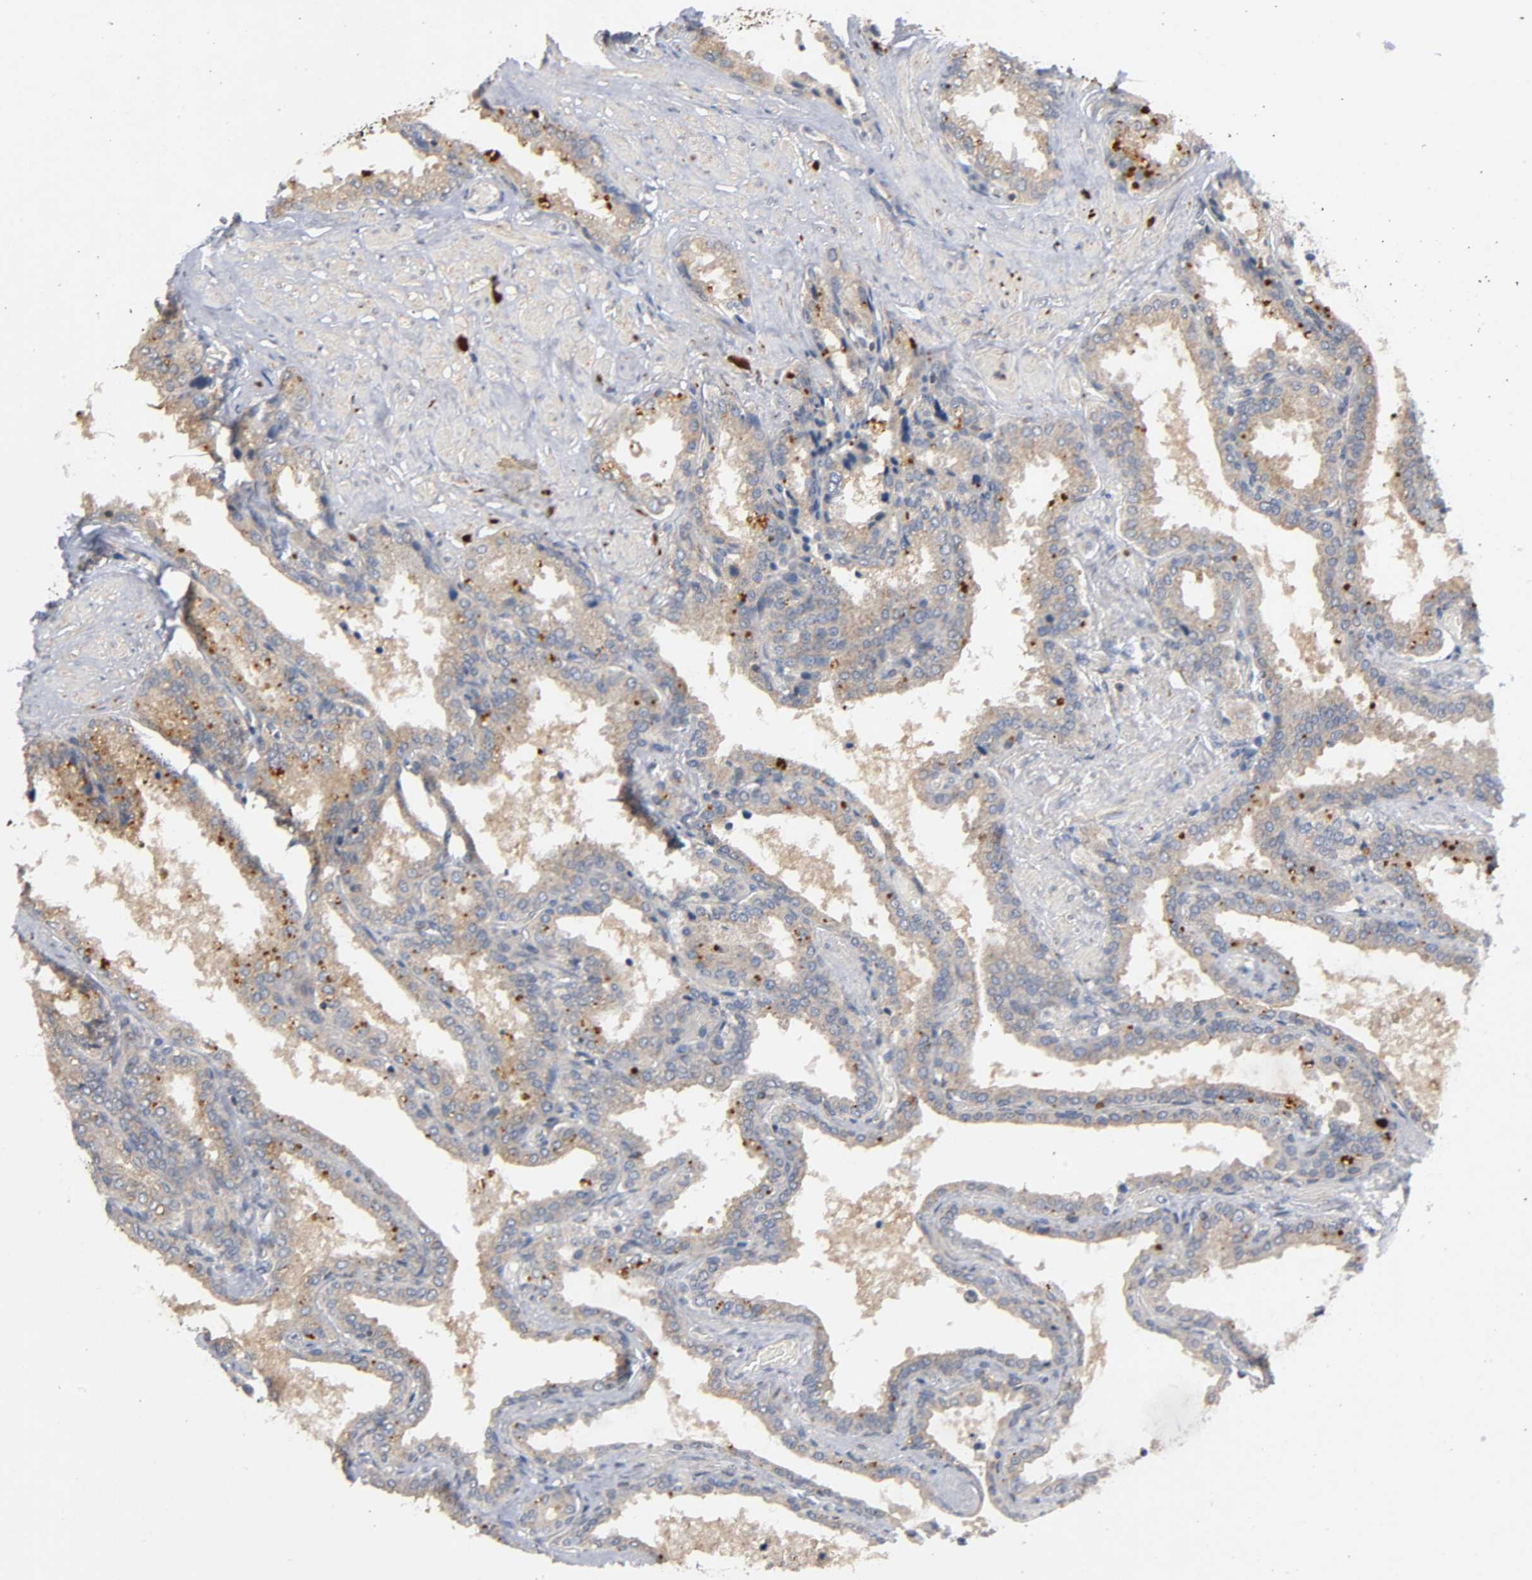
{"staining": {"intensity": "moderate", "quantity": ">75%", "location": "cytoplasmic/membranous"}, "tissue": "seminal vesicle", "cell_type": "Glandular cells", "image_type": "normal", "snomed": [{"axis": "morphology", "description": "Normal tissue, NOS"}, {"axis": "topography", "description": "Seminal veicle"}], "caption": "A micrograph of seminal vesicle stained for a protein exhibits moderate cytoplasmic/membranous brown staining in glandular cells.", "gene": "IKBKB", "patient": {"sex": "male", "age": 46}}